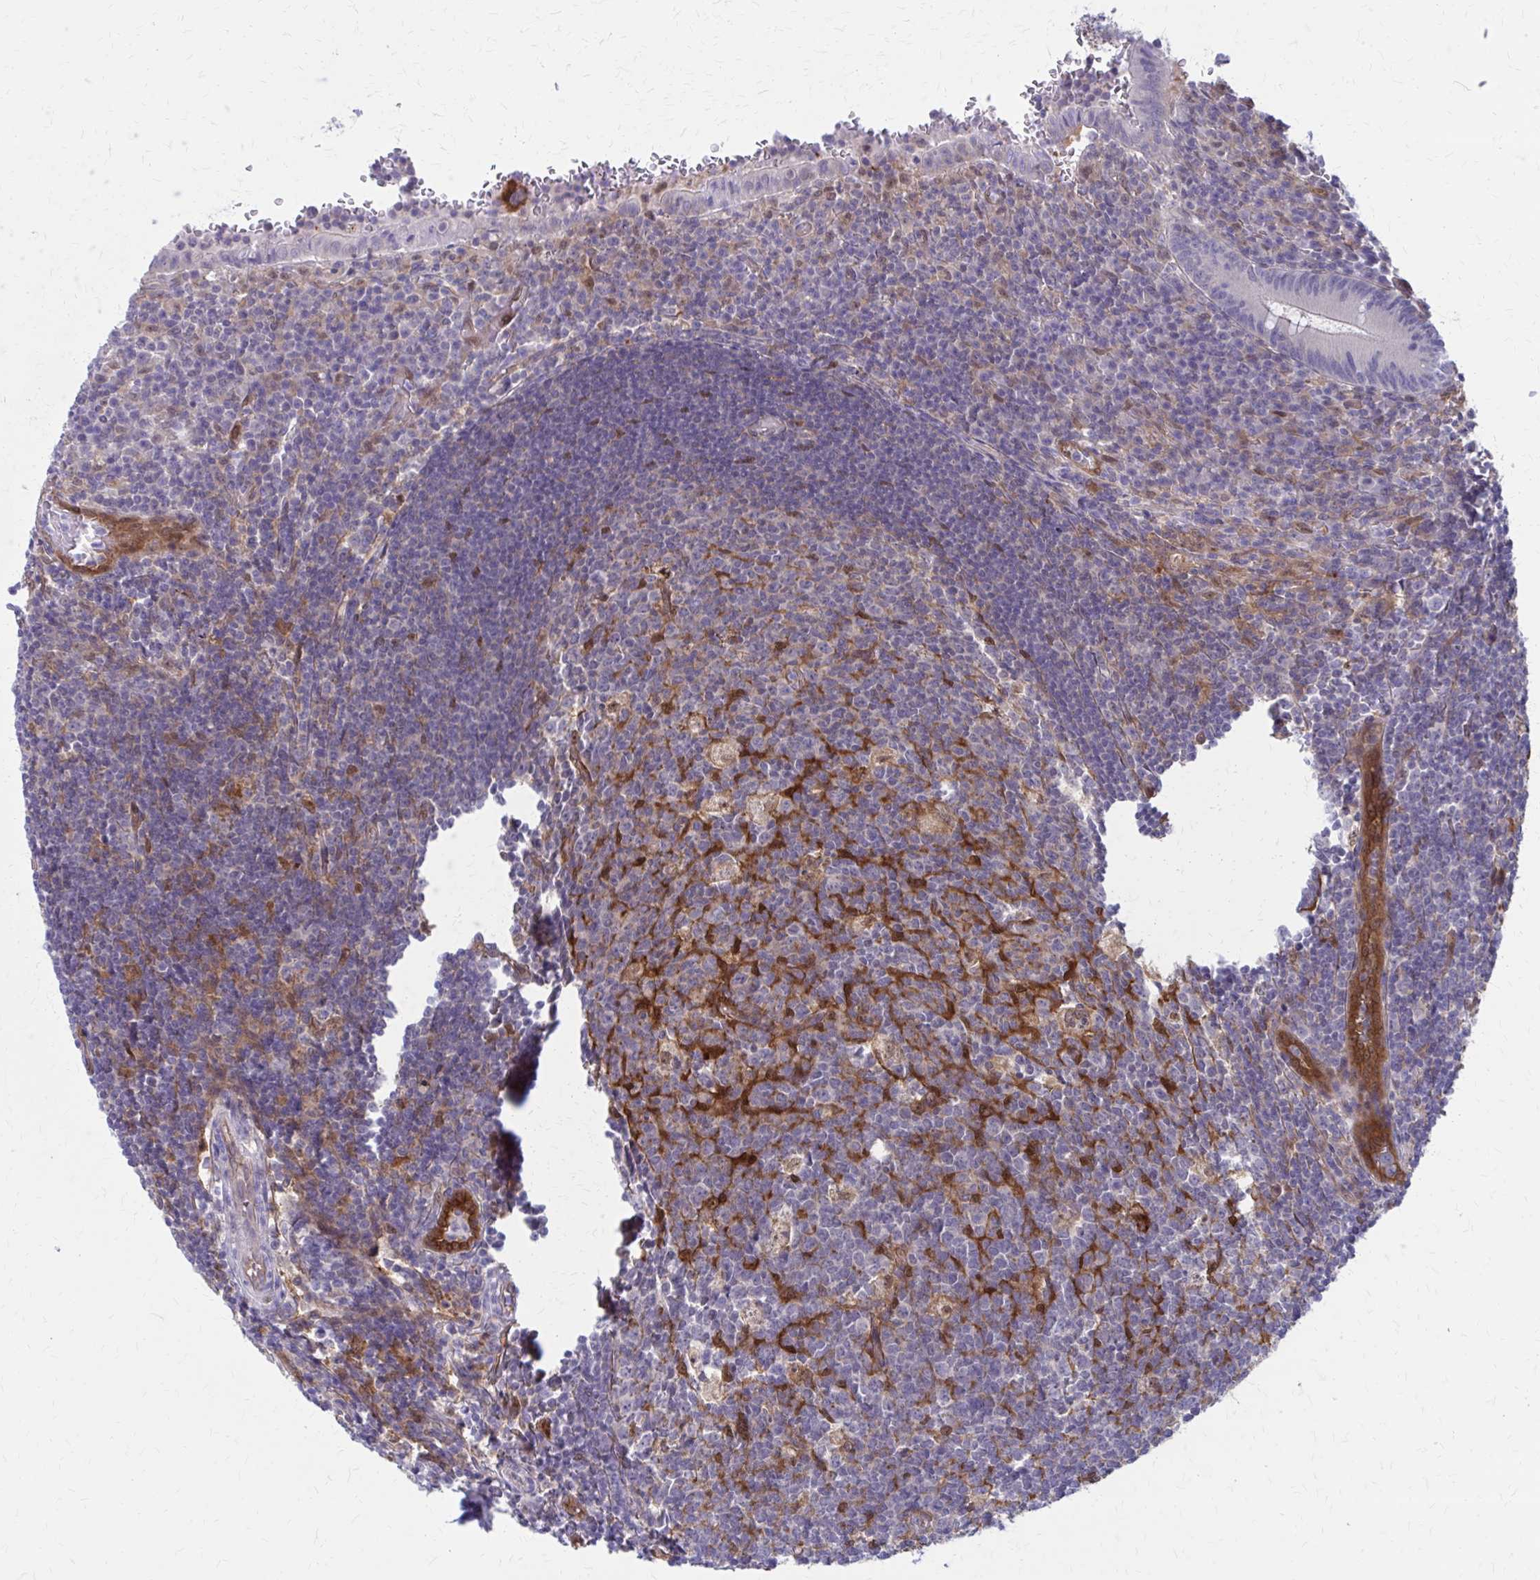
{"staining": {"intensity": "negative", "quantity": "none", "location": "none"}, "tissue": "appendix", "cell_type": "Glandular cells", "image_type": "normal", "snomed": [{"axis": "morphology", "description": "Normal tissue, NOS"}, {"axis": "topography", "description": "Appendix"}], "caption": "Unremarkable appendix was stained to show a protein in brown. There is no significant staining in glandular cells. (DAB immunohistochemistry (IHC) visualized using brightfield microscopy, high magnification).", "gene": "CLIC2", "patient": {"sex": "male", "age": 18}}